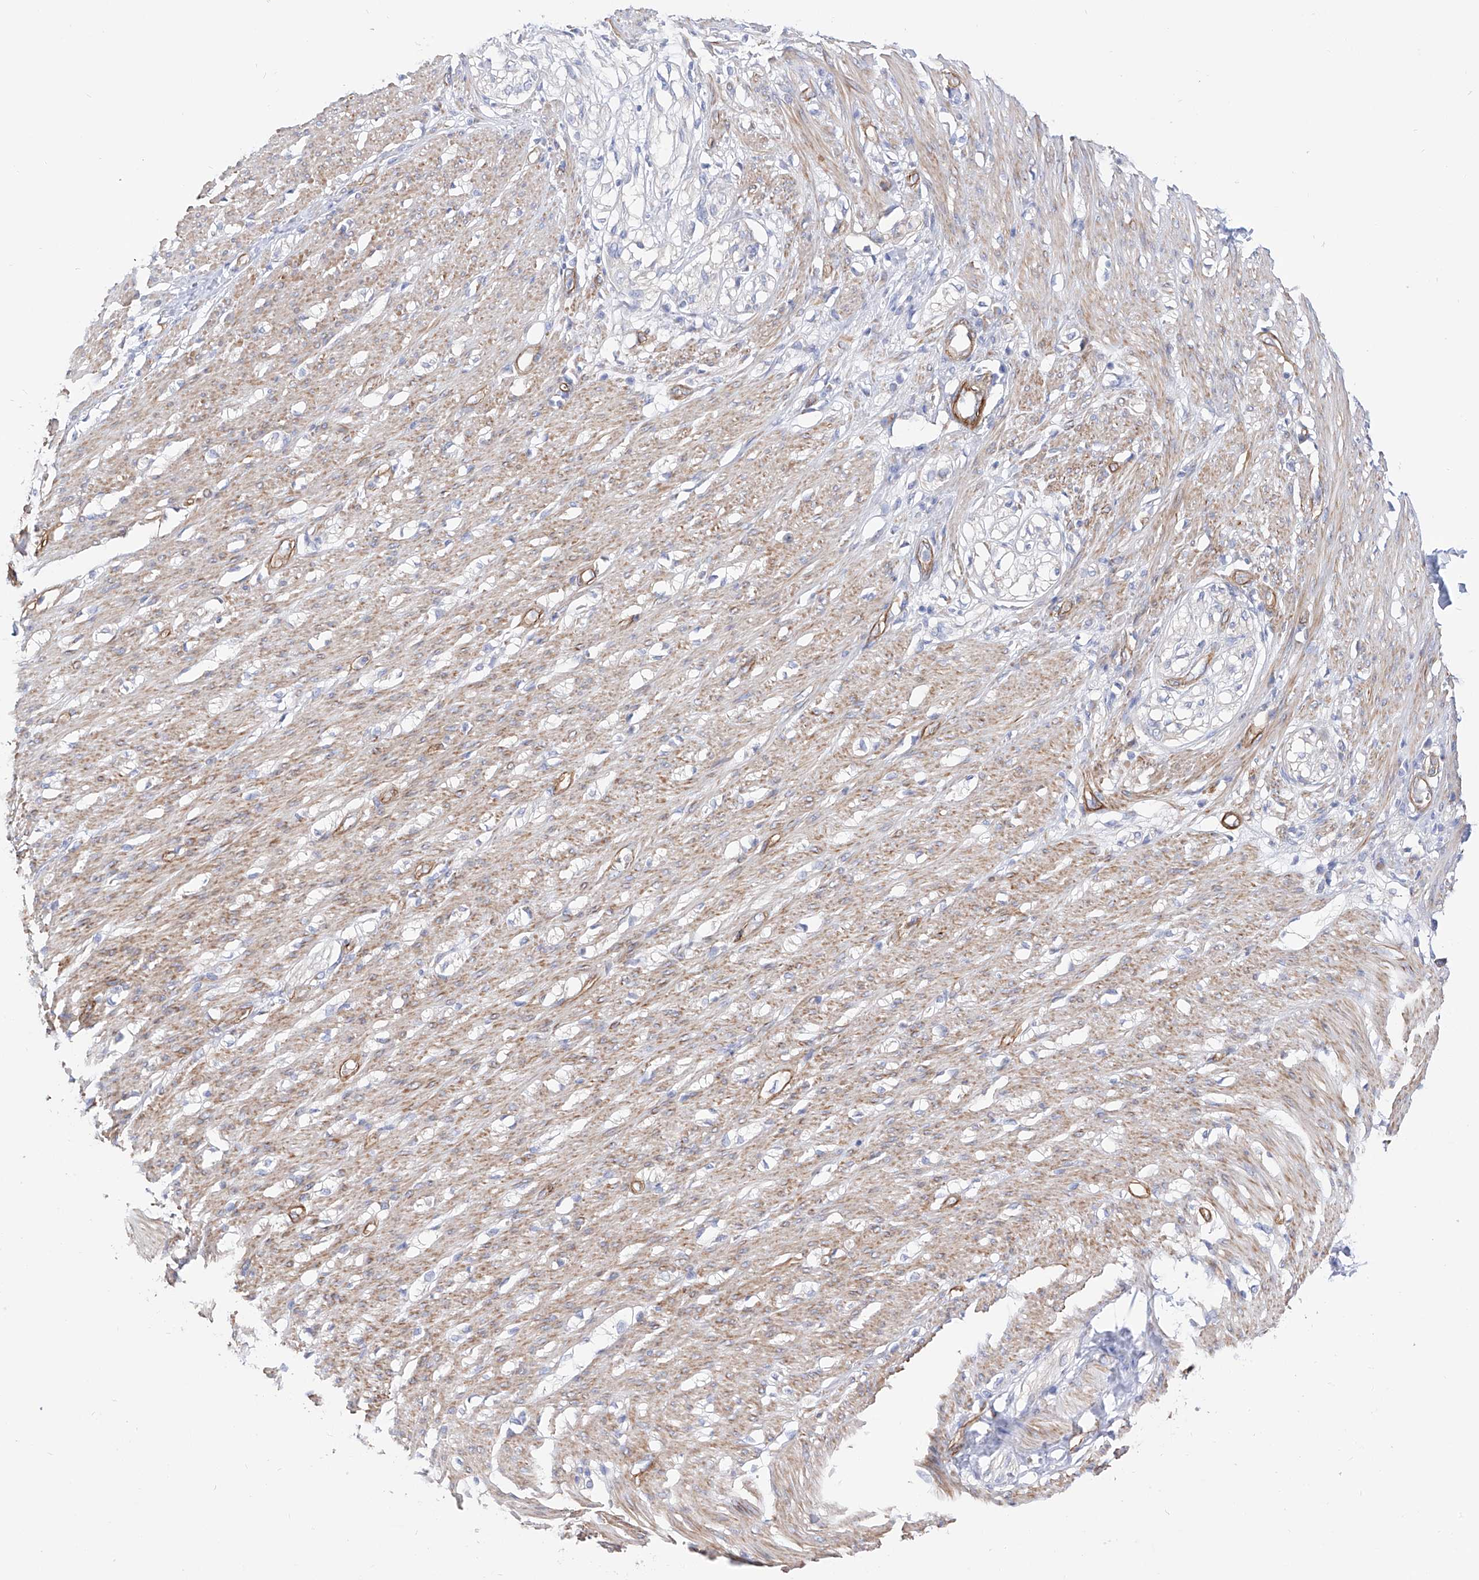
{"staining": {"intensity": "moderate", "quantity": ">75%", "location": "cytoplasmic/membranous"}, "tissue": "smooth muscle", "cell_type": "Smooth muscle cells", "image_type": "normal", "snomed": [{"axis": "morphology", "description": "Normal tissue, NOS"}, {"axis": "morphology", "description": "Adenocarcinoma, NOS"}, {"axis": "topography", "description": "Colon"}, {"axis": "topography", "description": "Peripheral nerve tissue"}], "caption": "High-power microscopy captured an immunohistochemistry (IHC) photomicrograph of normal smooth muscle, revealing moderate cytoplasmic/membranous expression in about >75% of smooth muscle cells.", "gene": "LCA5", "patient": {"sex": "male", "age": 14}}